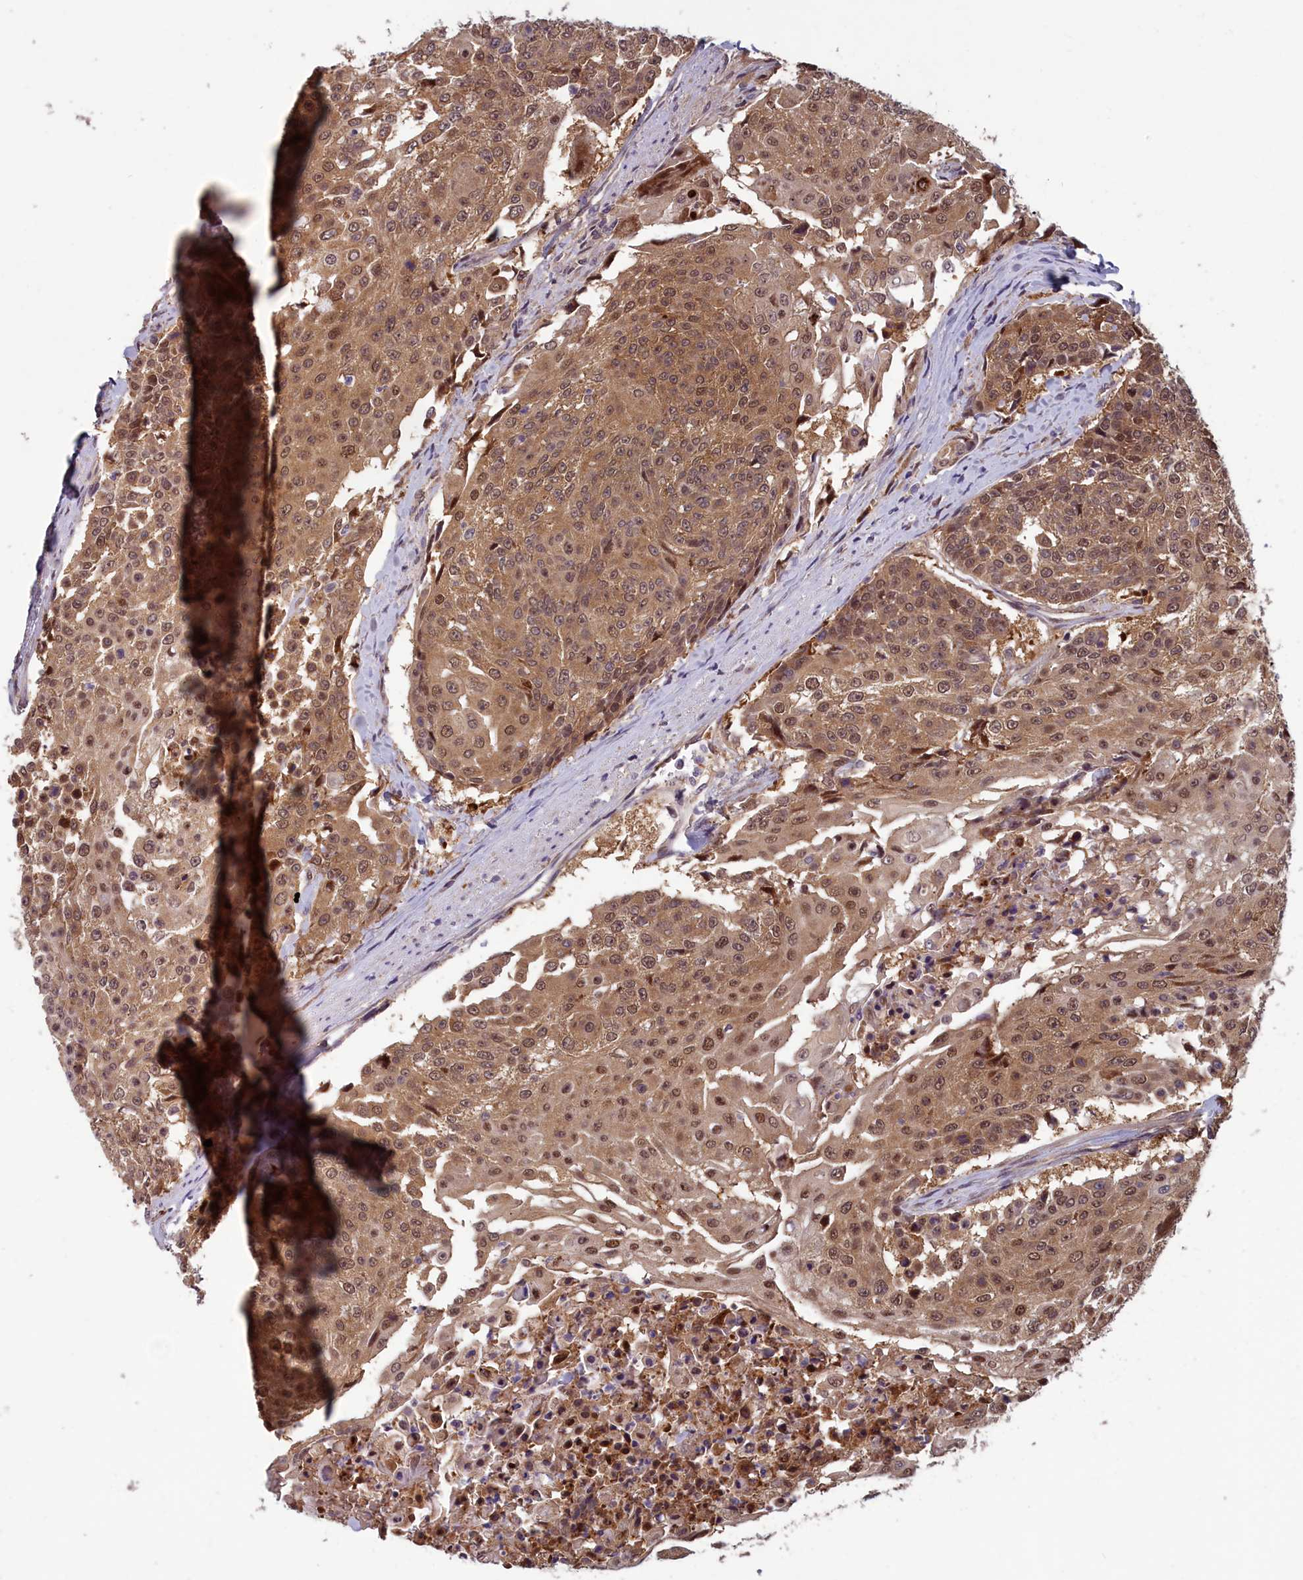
{"staining": {"intensity": "moderate", "quantity": ">75%", "location": "cytoplasmic/membranous,nuclear"}, "tissue": "urothelial cancer", "cell_type": "Tumor cells", "image_type": "cancer", "snomed": [{"axis": "morphology", "description": "Urothelial carcinoma, High grade"}, {"axis": "topography", "description": "Urinary bladder"}], "caption": "Immunohistochemistry staining of urothelial cancer, which exhibits medium levels of moderate cytoplasmic/membranous and nuclear staining in approximately >75% of tumor cells indicating moderate cytoplasmic/membranous and nuclear protein positivity. The staining was performed using DAB (3,3'-diaminobenzidine) (brown) for protein detection and nuclei were counterstained in hematoxylin (blue).", "gene": "CCDC15", "patient": {"sex": "female", "age": 63}}